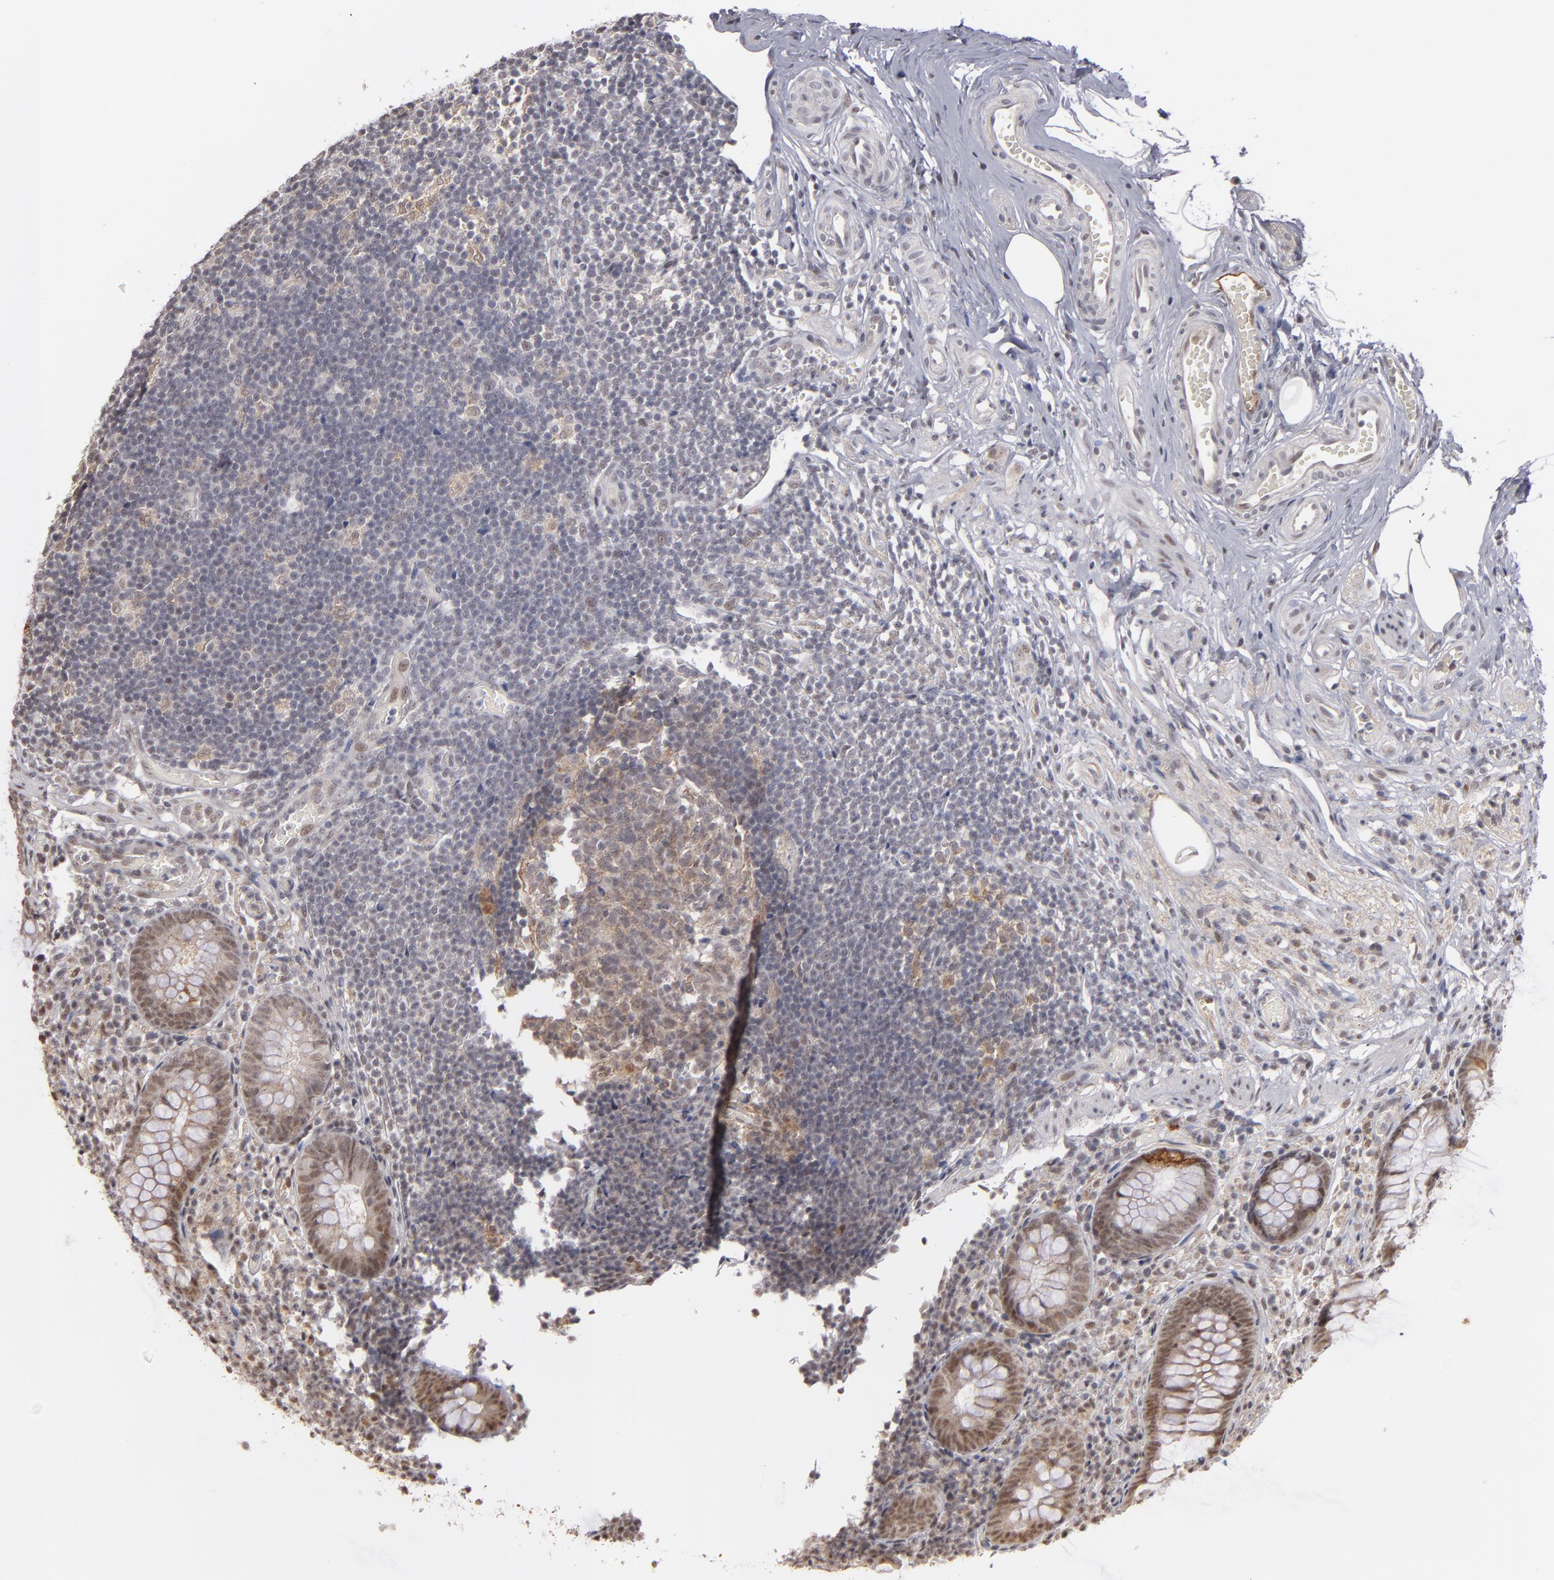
{"staining": {"intensity": "moderate", "quantity": ">75%", "location": "cytoplasmic/membranous,nuclear"}, "tissue": "appendix", "cell_type": "Glandular cells", "image_type": "normal", "snomed": [{"axis": "morphology", "description": "Normal tissue, NOS"}, {"axis": "topography", "description": "Appendix"}], "caption": "A high-resolution micrograph shows immunohistochemistry (IHC) staining of unremarkable appendix, which reveals moderate cytoplasmic/membranous,nuclear positivity in about >75% of glandular cells.", "gene": "ZNF75A", "patient": {"sex": "male", "age": 38}}